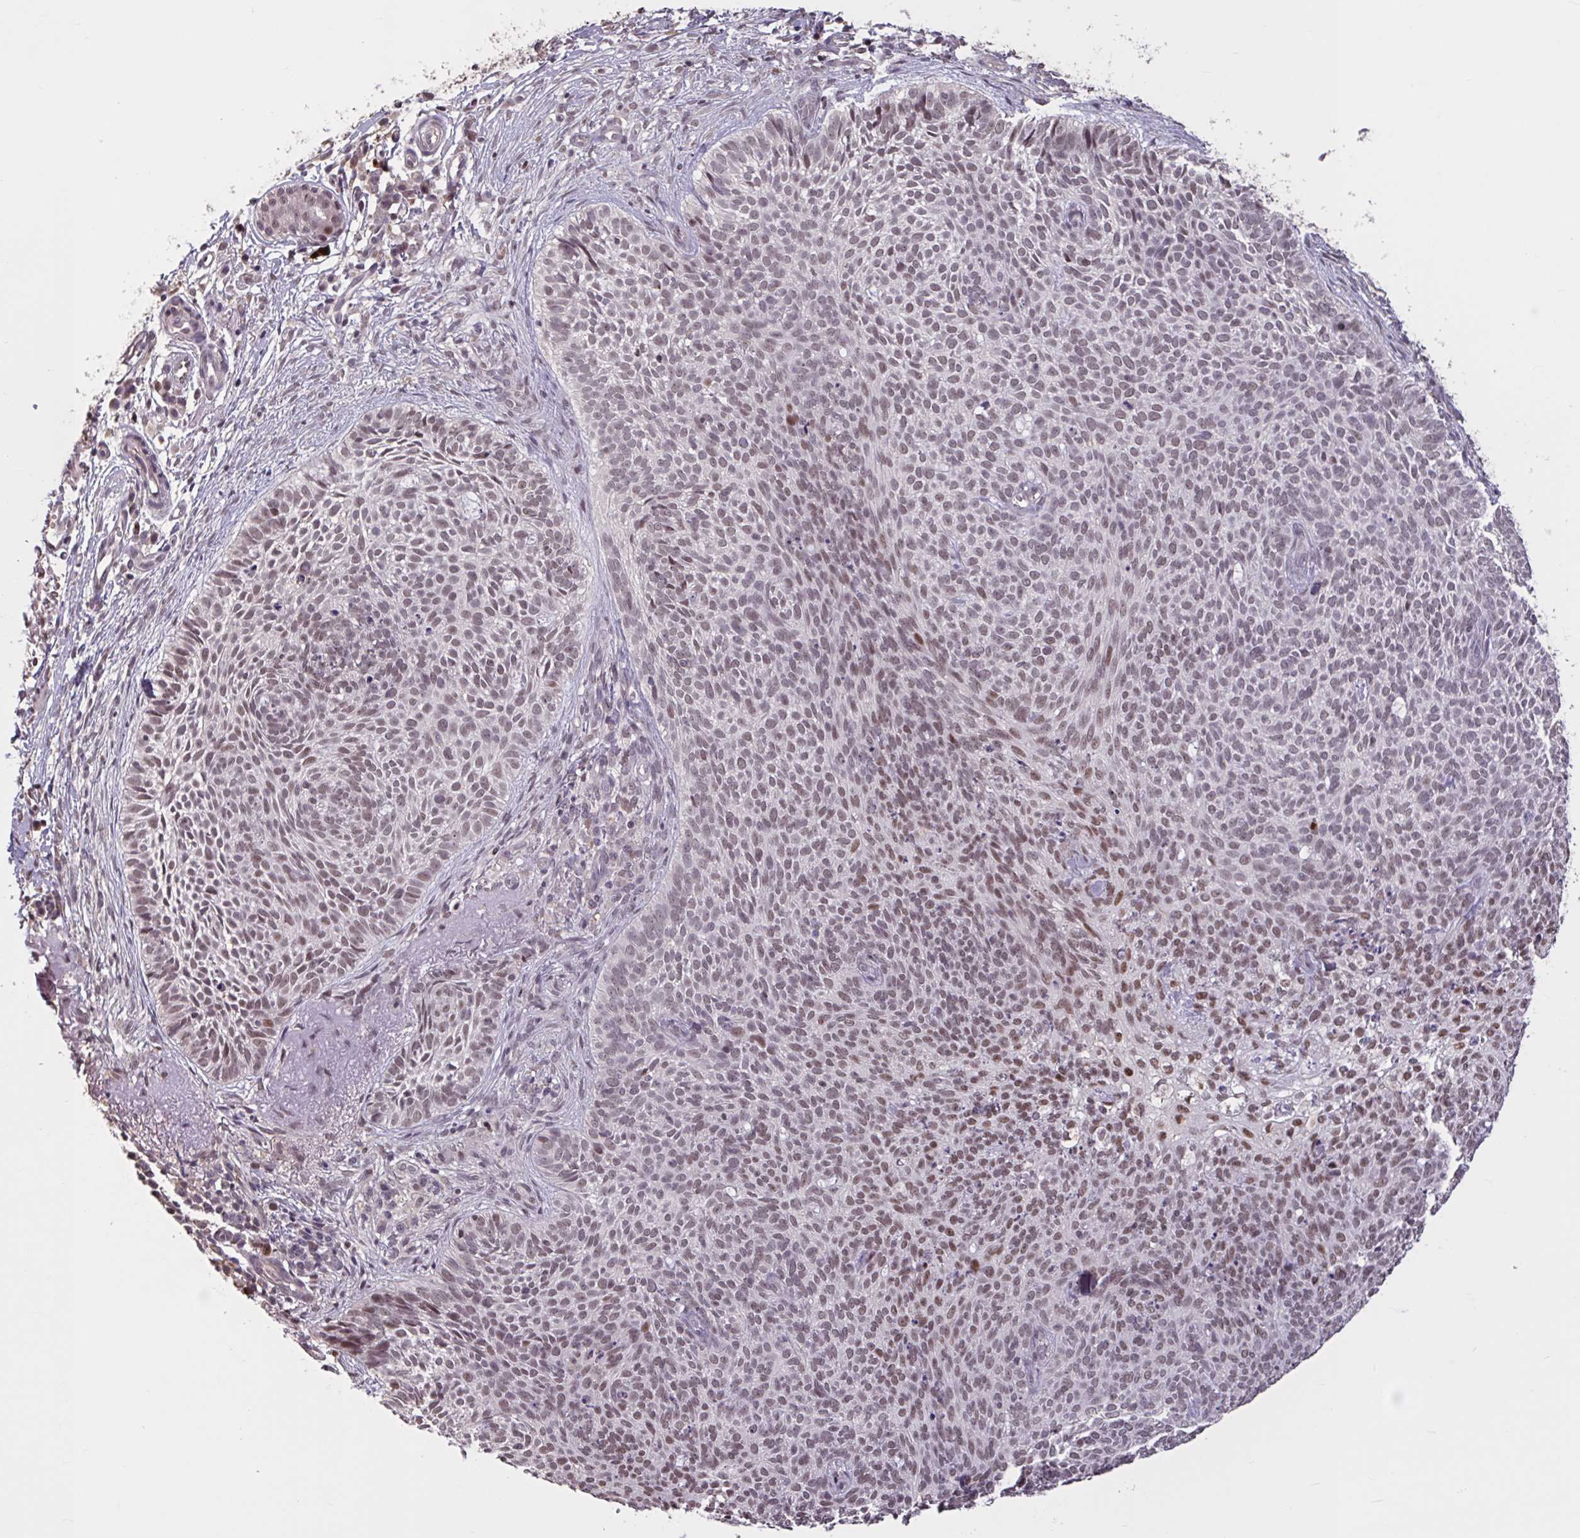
{"staining": {"intensity": "moderate", "quantity": ">75%", "location": "nuclear"}, "tissue": "skin cancer", "cell_type": "Tumor cells", "image_type": "cancer", "snomed": [{"axis": "morphology", "description": "Basal cell carcinoma"}, {"axis": "topography", "description": "Skin"}, {"axis": "topography", "description": "Skin of face"}], "caption": "DAB (3,3'-diaminobenzidine) immunohistochemical staining of skin cancer reveals moderate nuclear protein expression in about >75% of tumor cells.", "gene": "ZNF414", "patient": {"sex": "female", "age": 82}}